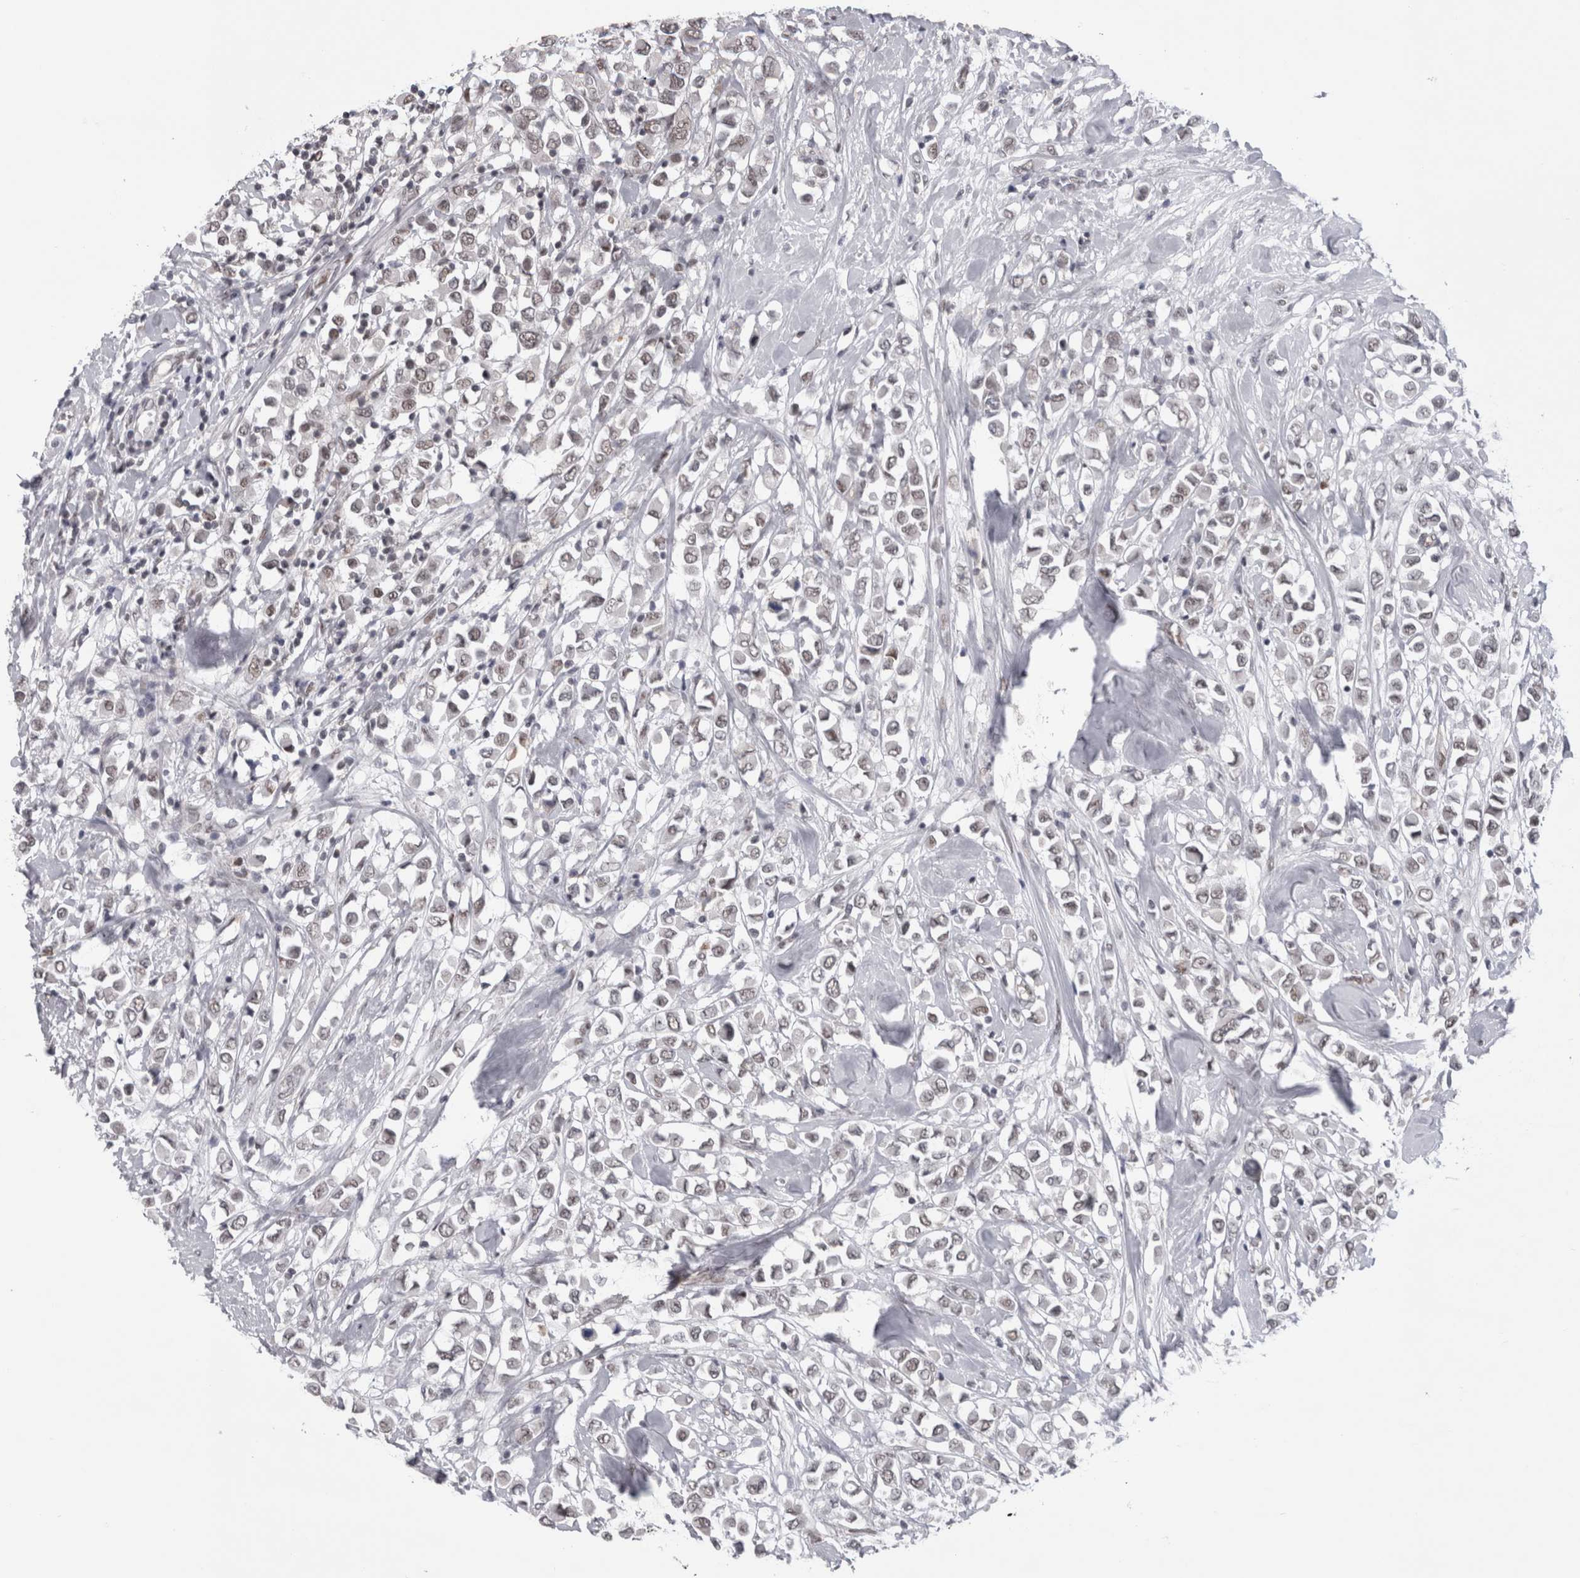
{"staining": {"intensity": "weak", "quantity": ">75%", "location": "nuclear"}, "tissue": "breast cancer", "cell_type": "Tumor cells", "image_type": "cancer", "snomed": [{"axis": "morphology", "description": "Duct carcinoma"}, {"axis": "topography", "description": "Breast"}], "caption": "This is an image of immunohistochemistry staining of breast cancer (invasive ductal carcinoma), which shows weak expression in the nuclear of tumor cells.", "gene": "PSMB2", "patient": {"sex": "female", "age": 61}}